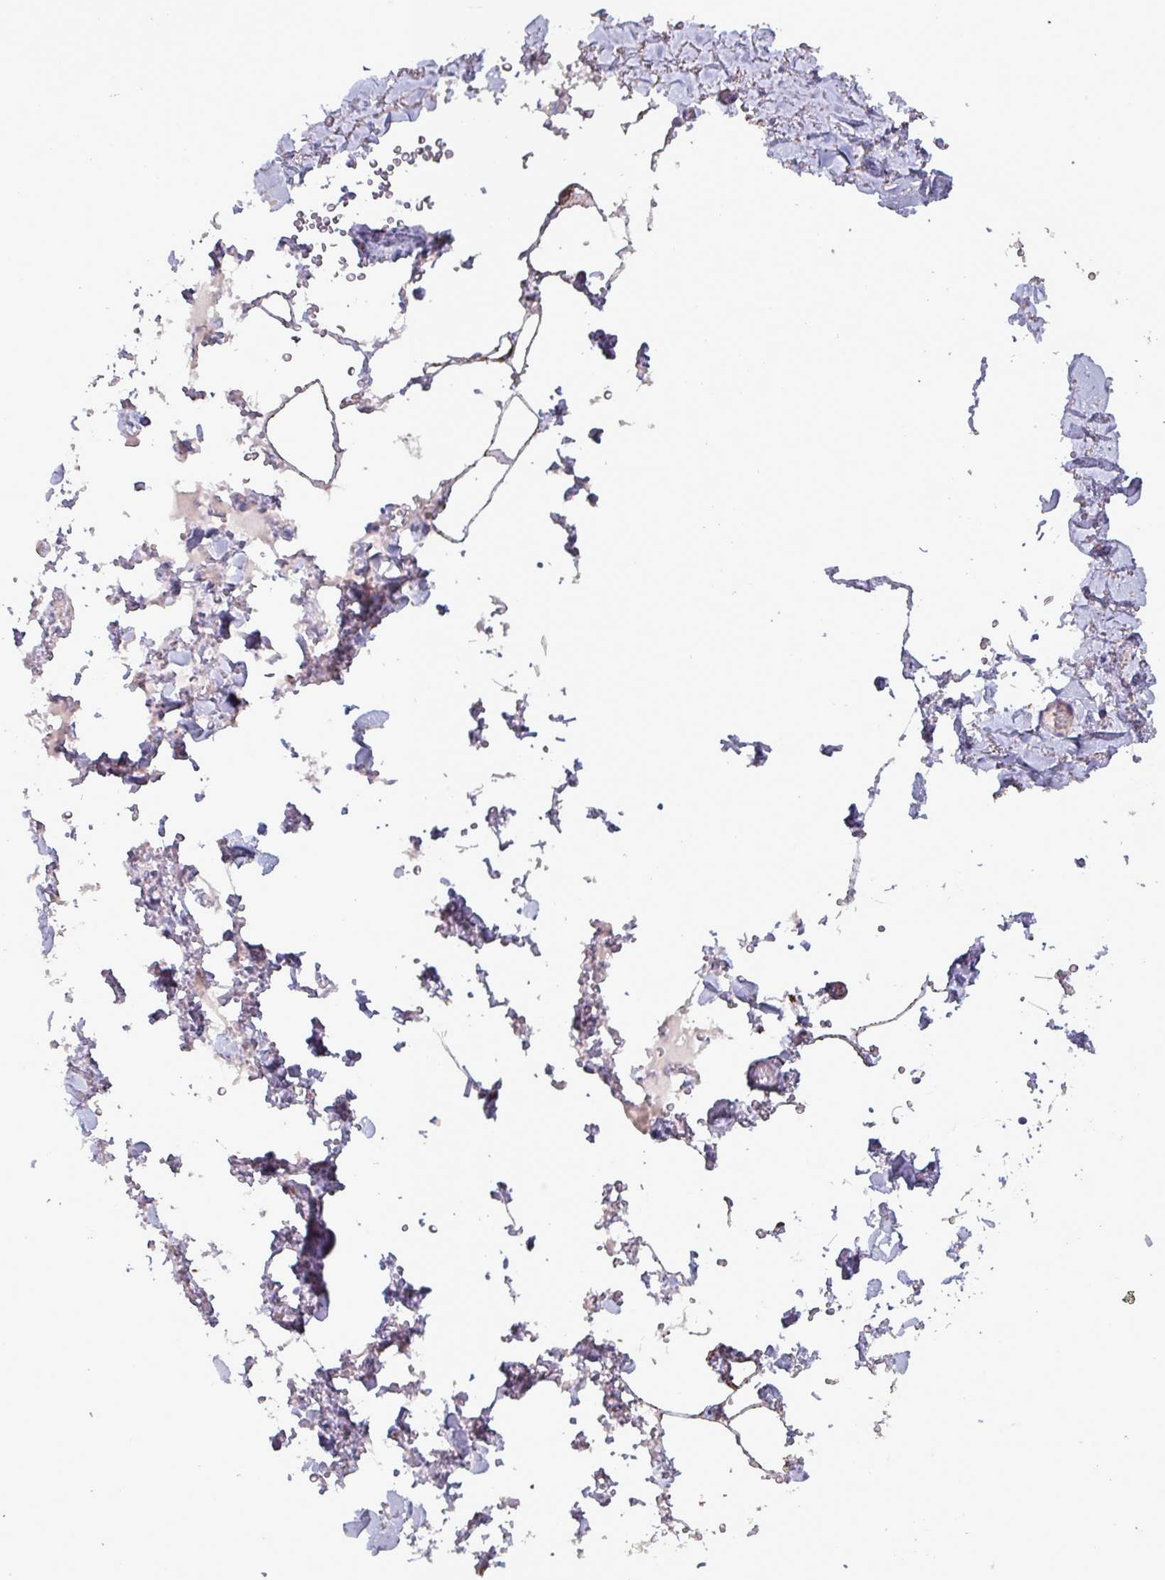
{"staining": {"intensity": "negative", "quantity": "none", "location": "none"}, "tissue": "adipose tissue", "cell_type": "Adipocytes", "image_type": "normal", "snomed": [{"axis": "morphology", "description": "Normal tissue, NOS"}, {"axis": "topography", "description": "Rectum"}, {"axis": "topography", "description": "Peripheral nerve tissue"}], "caption": "This is an immunohistochemistry micrograph of benign adipose tissue. There is no expression in adipocytes.", "gene": "HSD3B7", "patient": {"sex": "female", "age": 69}}